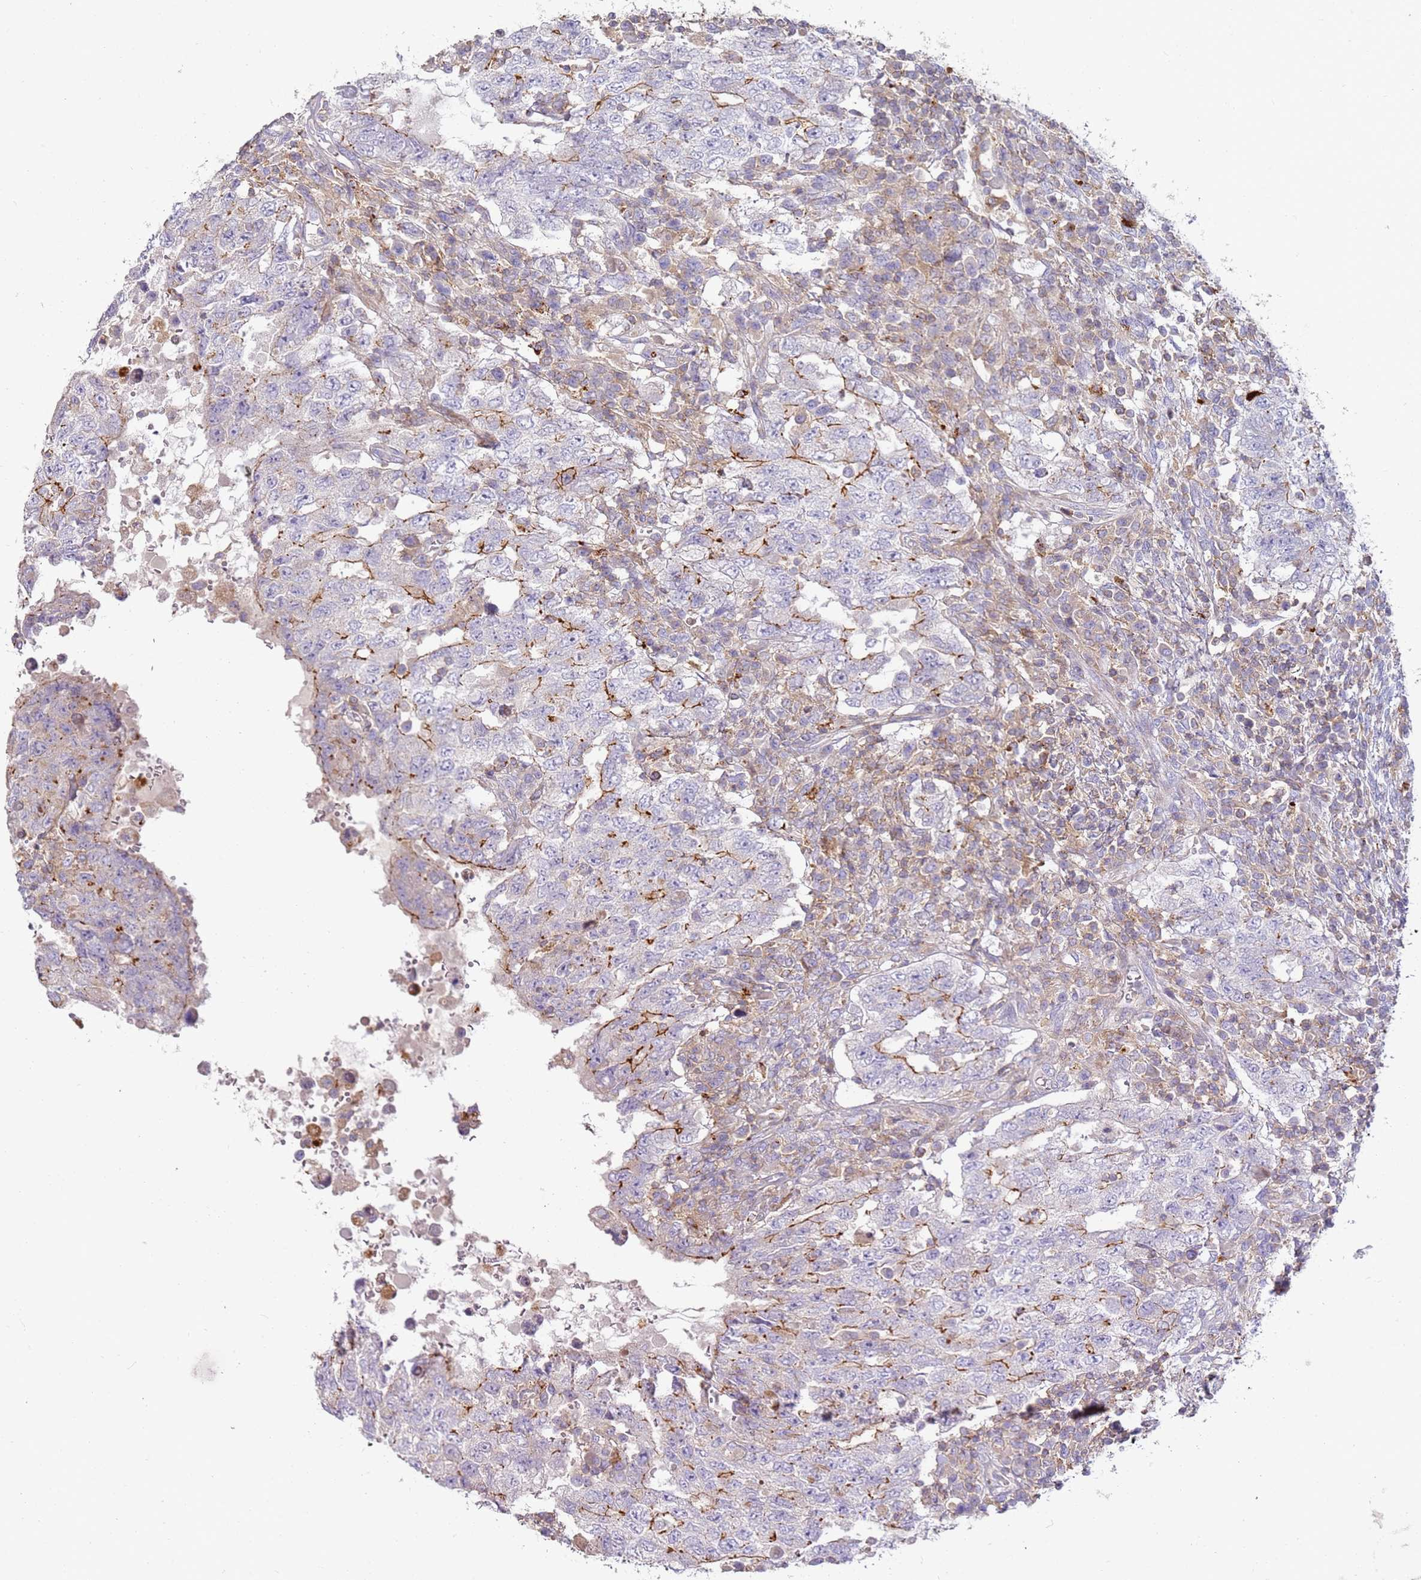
{"staining": {"intensity": "moderate", "quantity": "<25%", "location": "cytoplasmic/membranous"}, "tissue": "testis cancer", "cell_type": "Tumor cells", "image_type": "cancer", "snomed": [{"axis": "morphology", "description": "Carcinoma, Embryonal, NOS"}, {"axis": "topography", "description": "Testis"}], "caption": "A photomicrograph of human testis embryonal carcinoma stained for a protein reveals moderate cytoplasmic/membranous brown staining in tumor cells. (IHC, brightfield microscopy, high magnification).", "gene": "FPR1", "patient": {"sex": "male", "age": 26}}